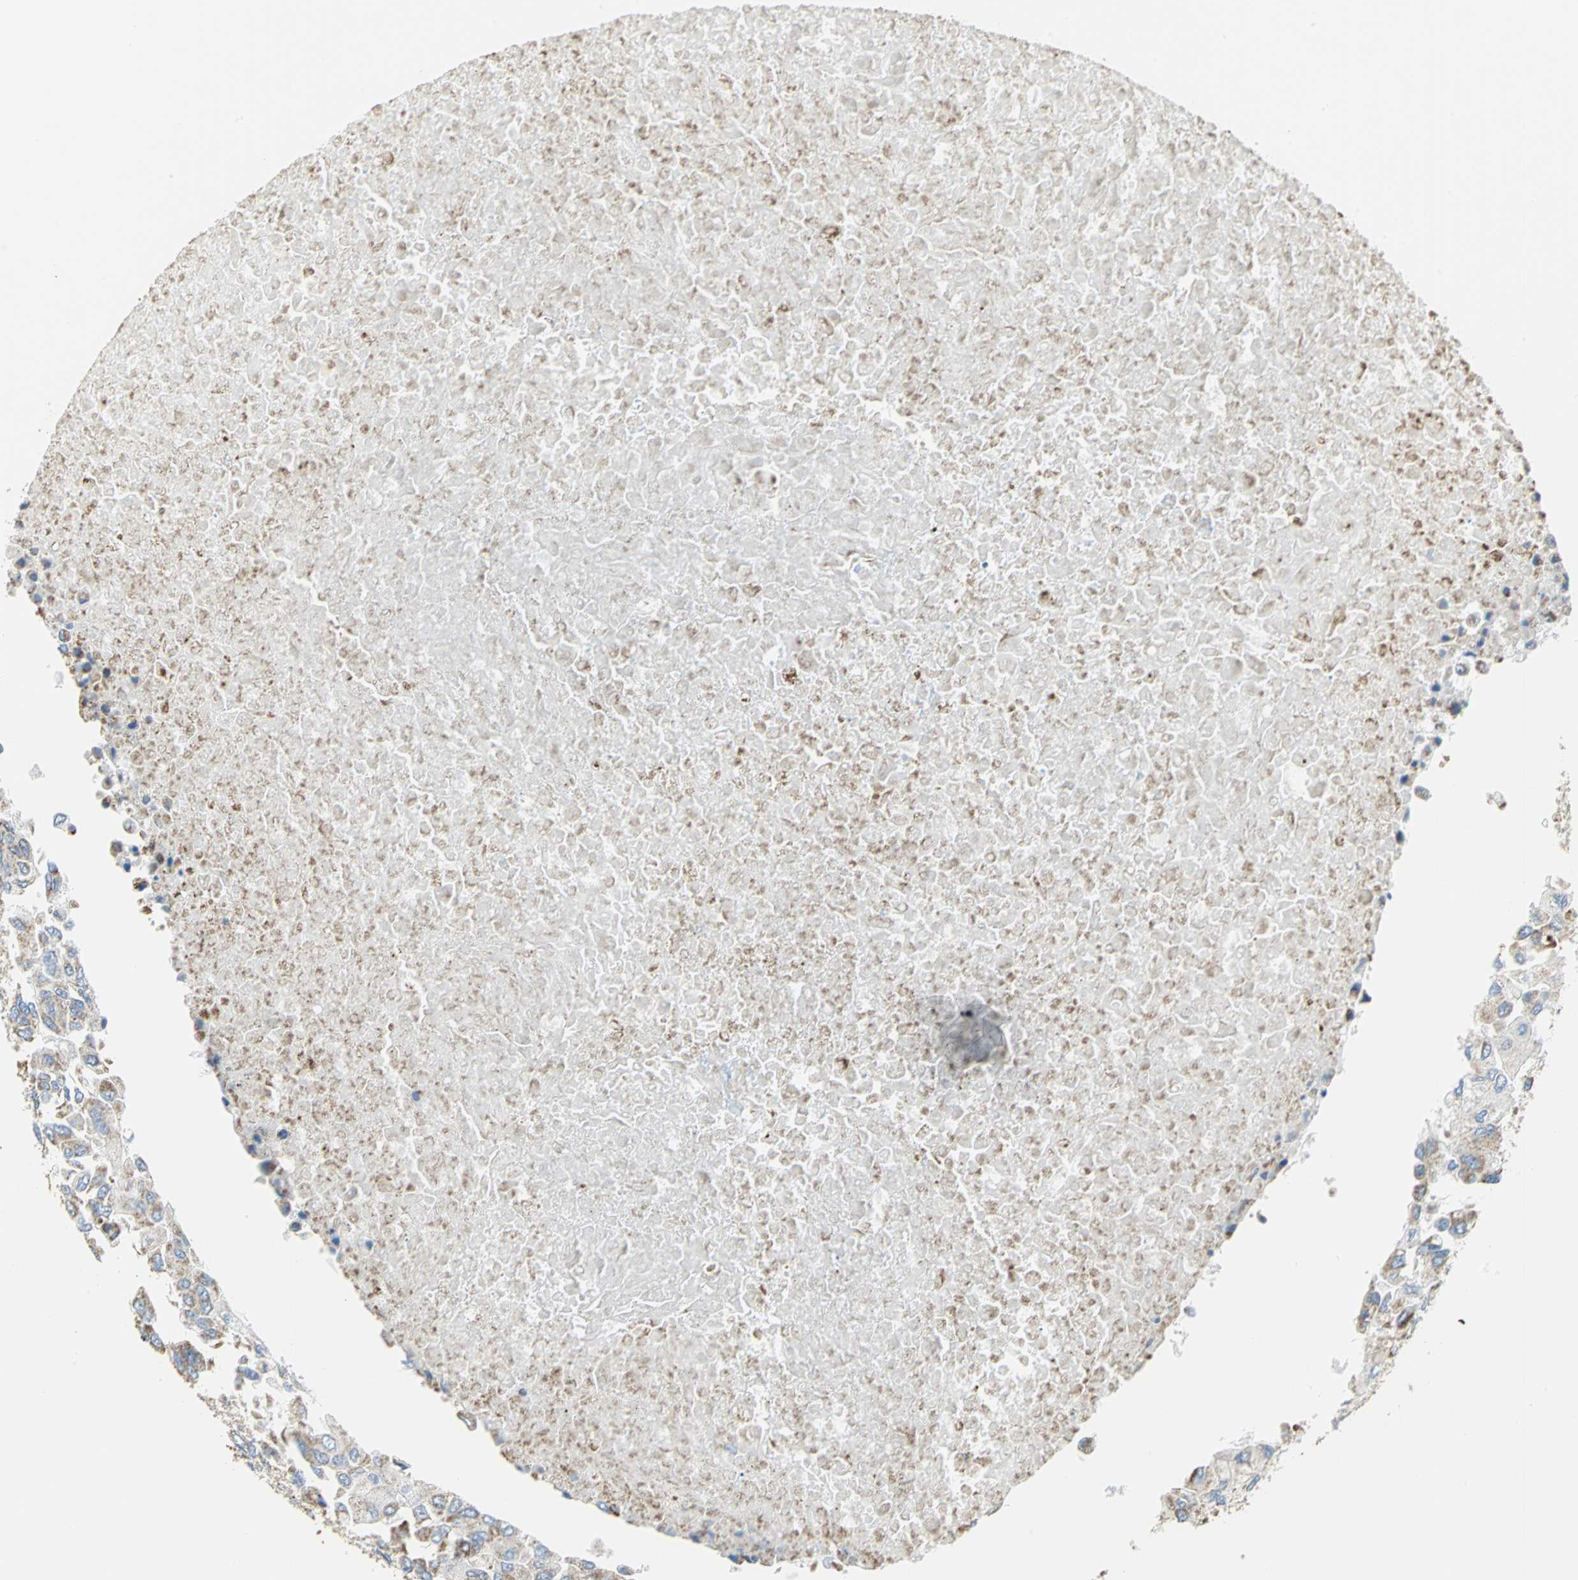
{"staining": {"intensity": "weak", "quantity": "25%-75%", "location": "cytoplasmic/membranous"}, "tissue": "breast cancer", "cell_type": "Tumor cells", "image_type": "cancer", "snomed": [{"axis": "morphology", "description": "Normal tissue, NOS"}, {"axis": "morphology", "description": "Duct carcinoma"}, {"axis": "topography", "description": "Breast"}], "caption": "A high-resolution image shows IHC staining of breast infiltrating ductal carcinoma, which reveals weak cytoplasmic/membranous expression in about 25%-75% of tumor cells.", "gene": "NTRK1", "patient": {"sex": "female", "age": 49}}